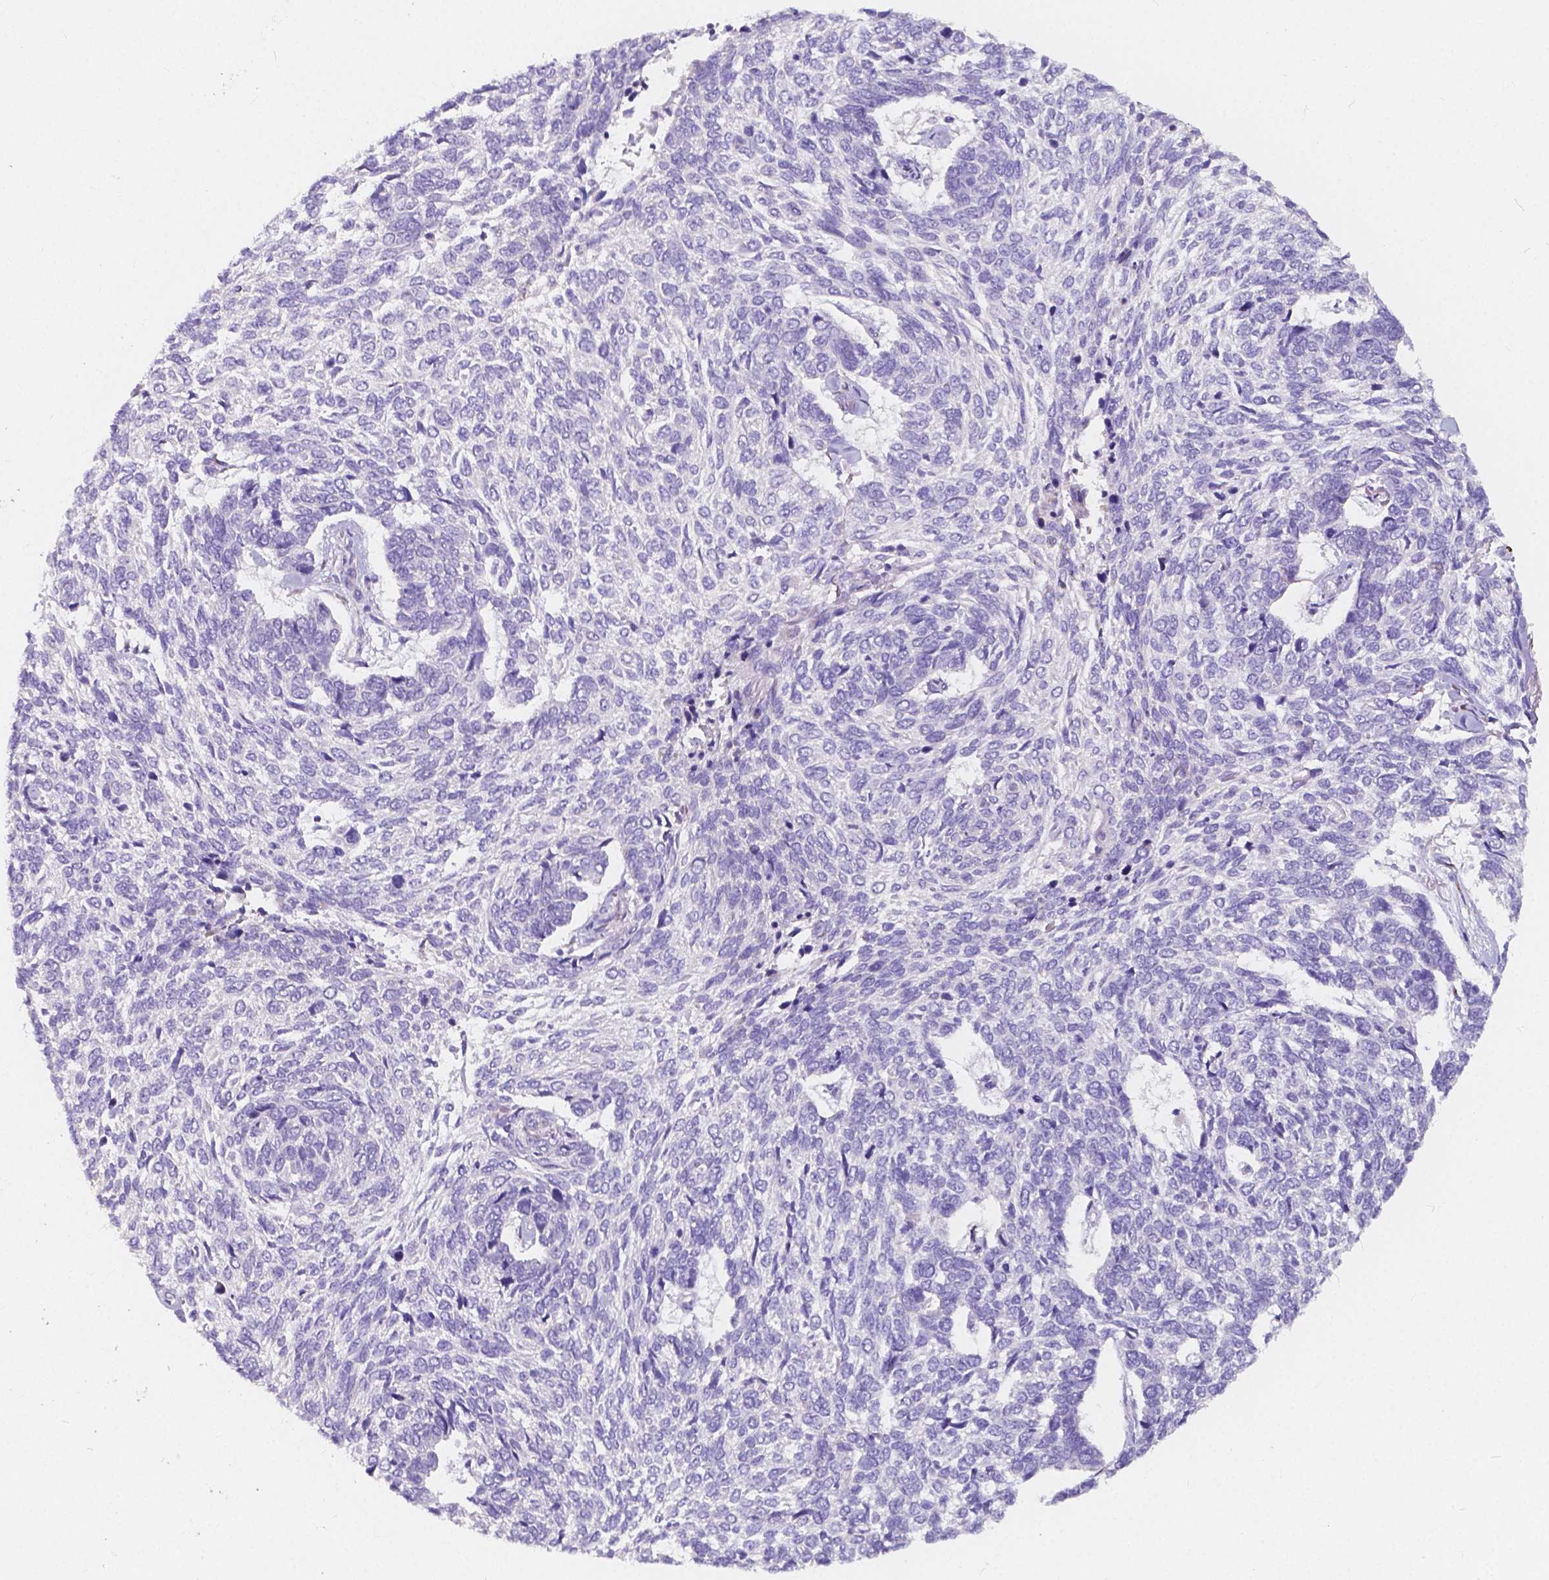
{"staining": {"intensity": "negative", "quantity": "none", "location": "none"}, "tissue": "skin cancer", "cell_type": "Tumor cells", "image_type": "cancer", "snomed": [{"axis": "morphology", "description": "Basal cell carcinoma"}, {"axis": "topography", "description": "Skin"}], "caption": "A high-resolution photomicrograph shows immunohistochemistry staining of skin basal cell carcinoma, which shows no significant staining in tumor cells.", "gene": "RNF186", "patient": {"sex": "female", "age": 65}}